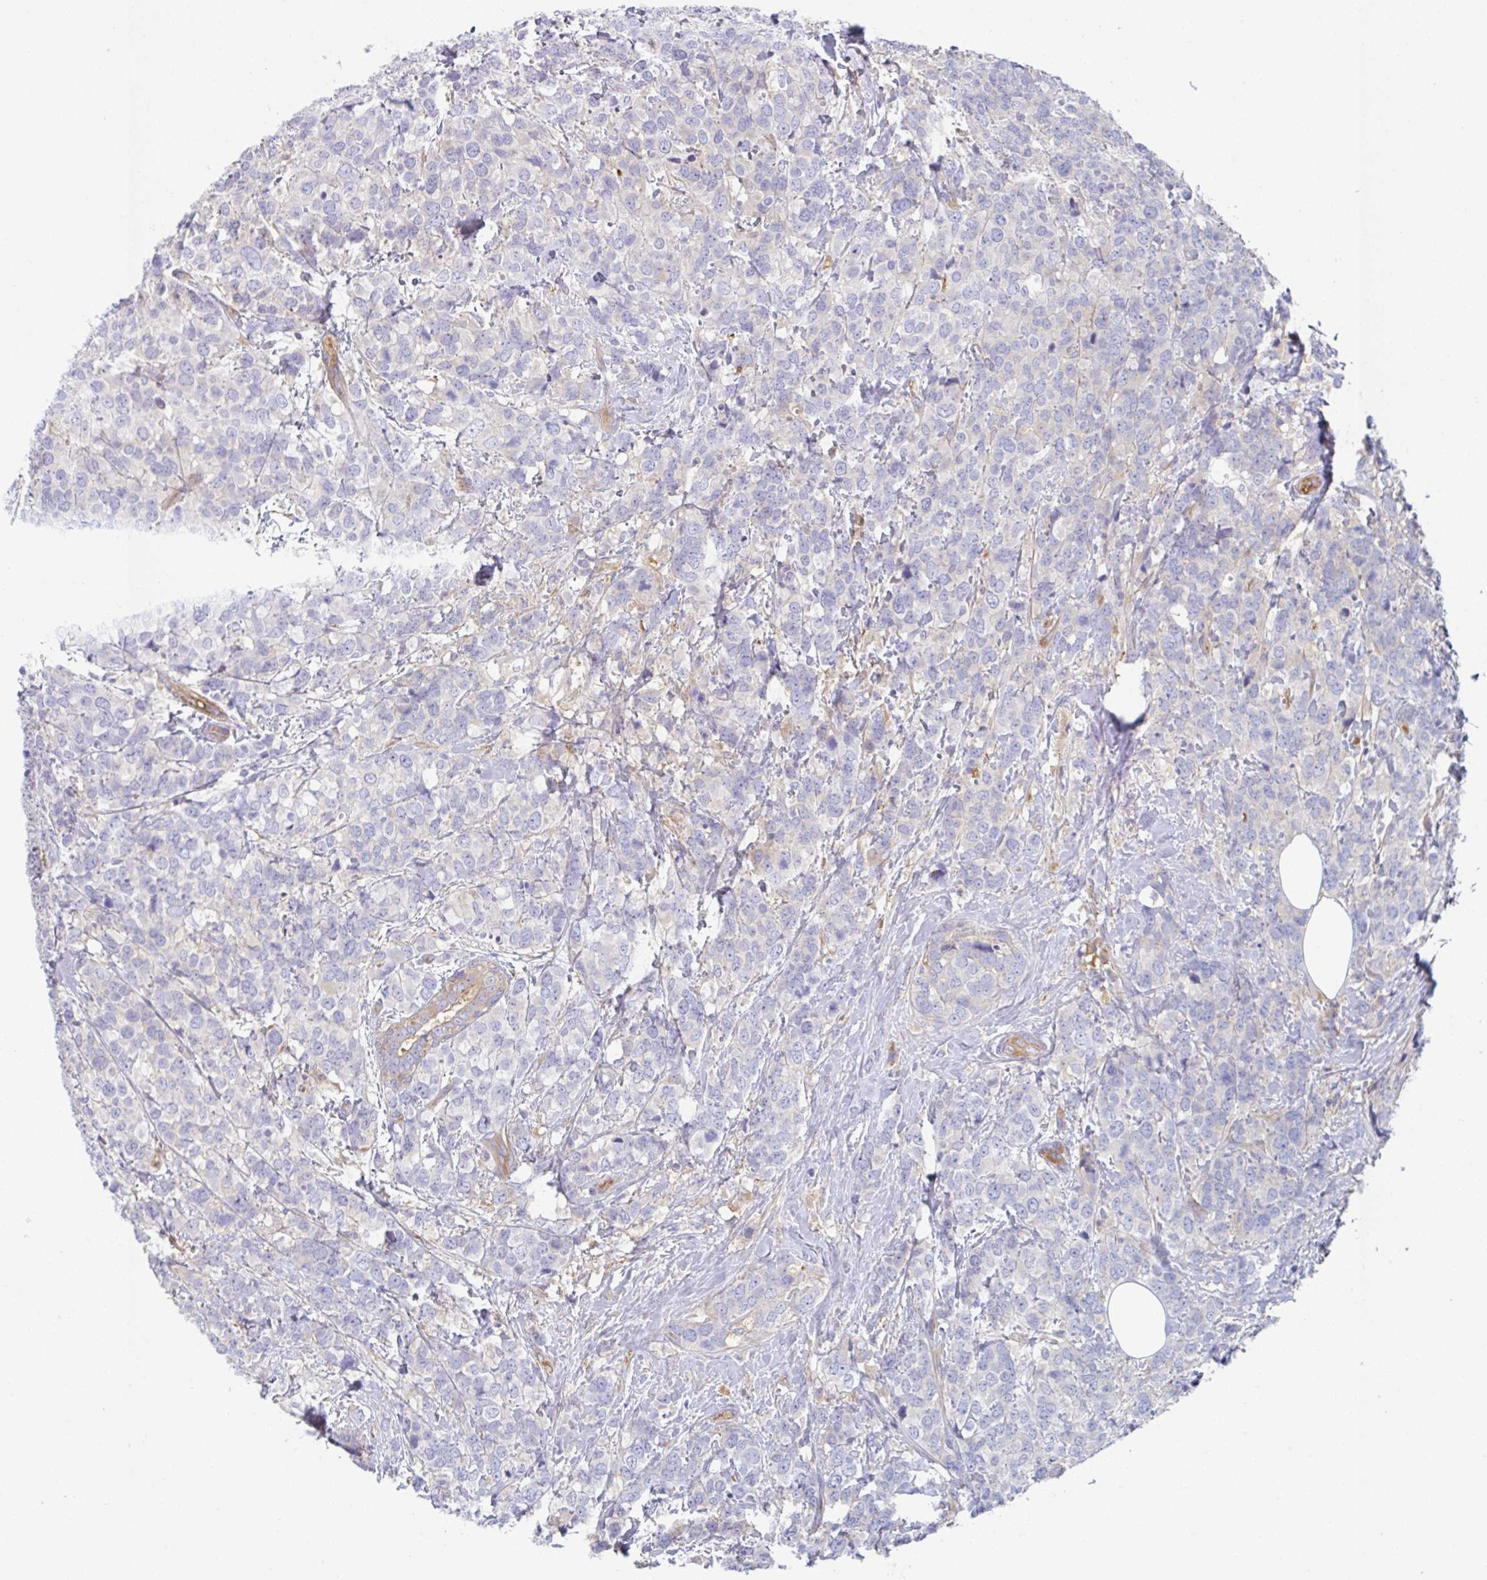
{"staining": {"intensity": "negative", "quantity": "none", "location": "none"}, "tissue": "breast cancer", "cell_type": "Tumor cells", "image_type": "cancer", "snomed": [{"axis": "morphology", "description": "Lobular carcinoma"}, {"axis": "topography", "description": "Breast"}], "caption": "The image displays no staining of tumor cells in lobular carcinoma (breast).", "gene": "AMPD2", "patient": {"sex": "female", "age": 59}}